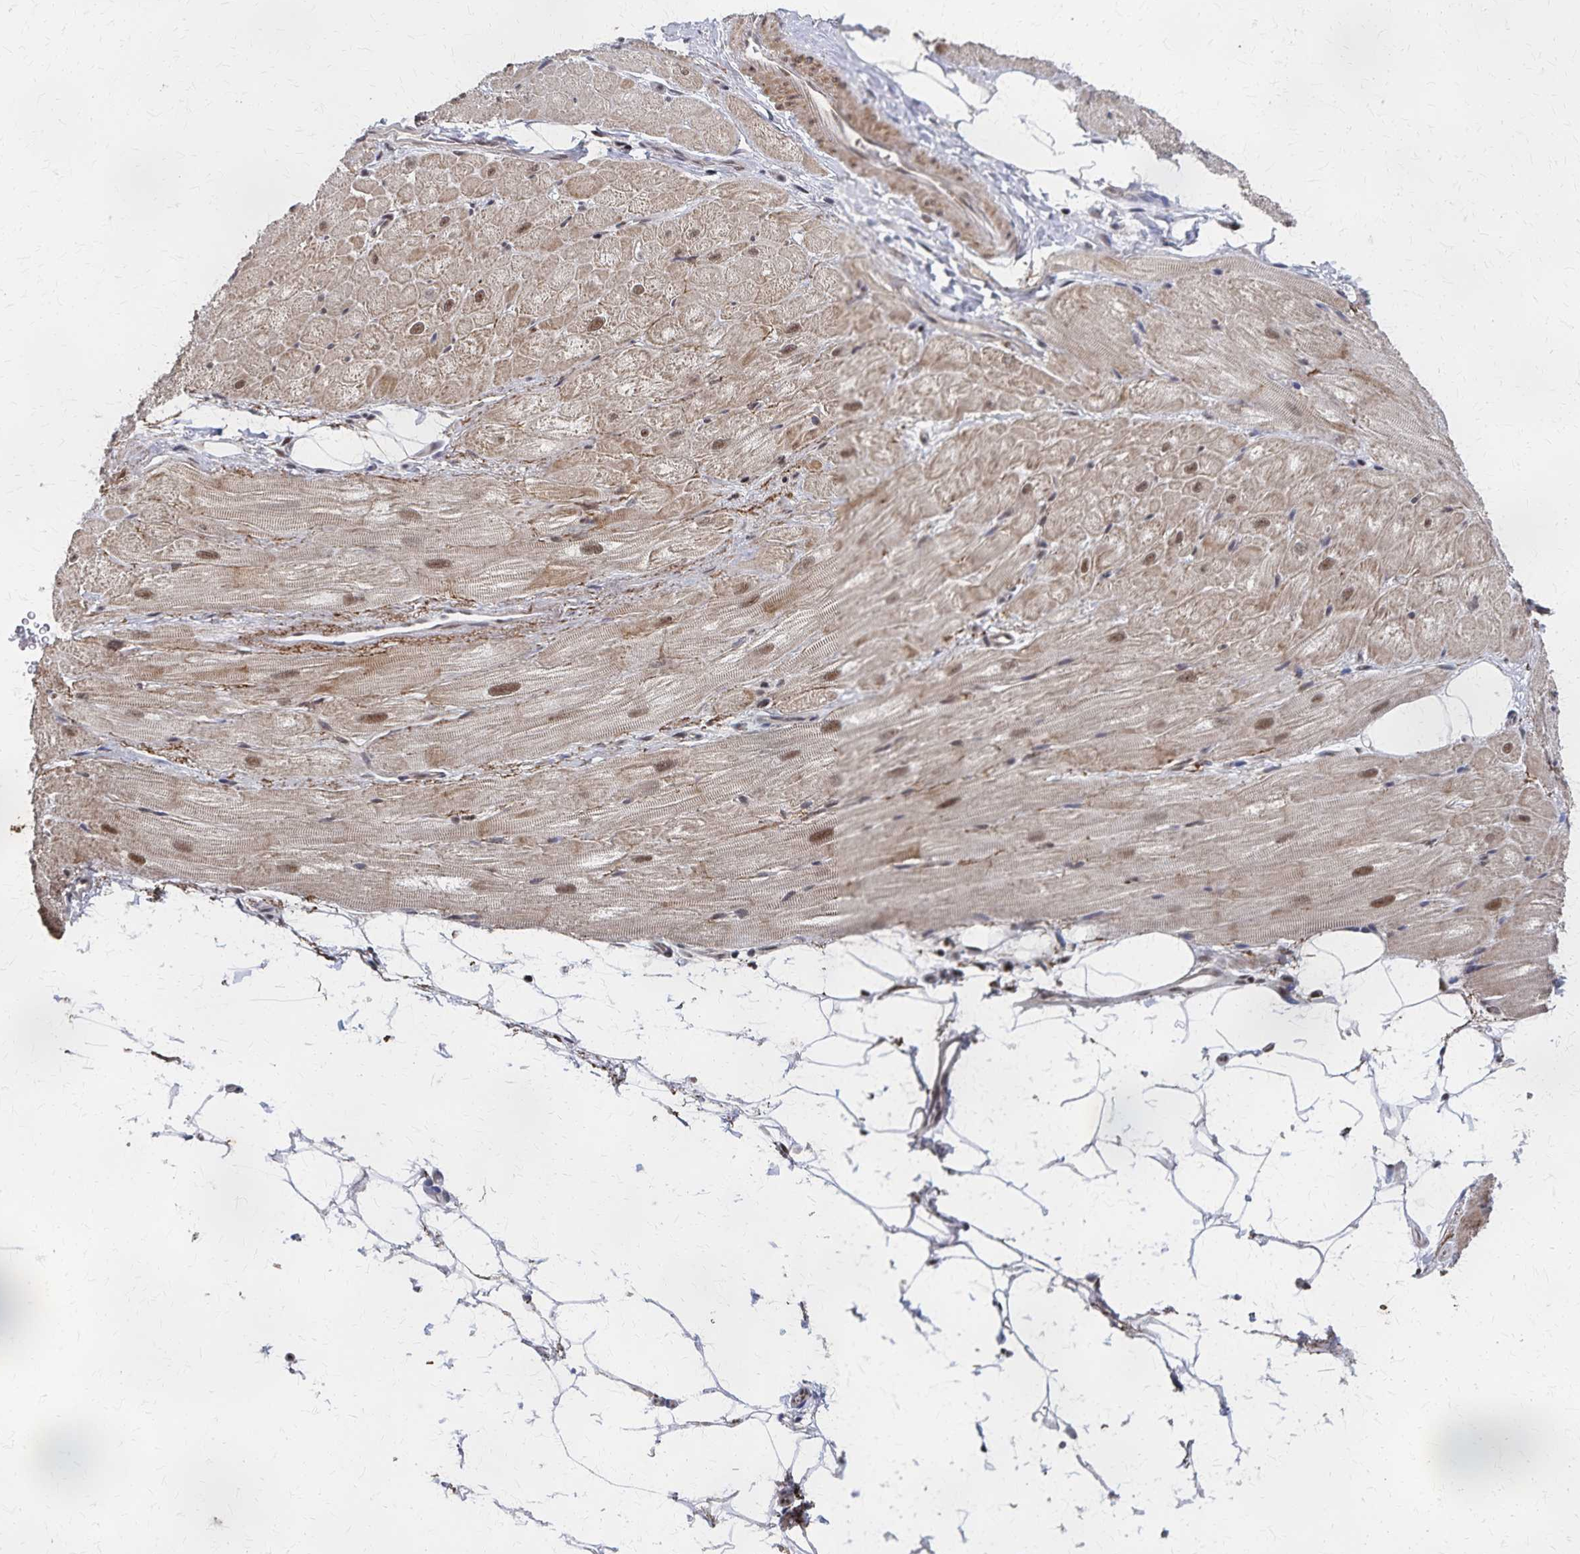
{"staining": {"intensity": "moderate", "quantity": ">75%", "location": "cytoplasmic/membranous,nuclear"}, "tissue": "heart muscle", "cell_type": "Cardiomyocytes", "image_type": "normal", "snomed": [{"axis": "morphology", "description": "Normal tissue, NOS"}, {"axis": "topography", "description": "Heart"}], "caption": "Immunohistochemistry (IHC) of normal human heart muscle demonstrates medium levels of moderate cytoplasmic/membranous,nuclear expression in about >75% of cardiomyocytes.", "gene": "GTF2B", "patient": {"sex": "male", "age": 62}}